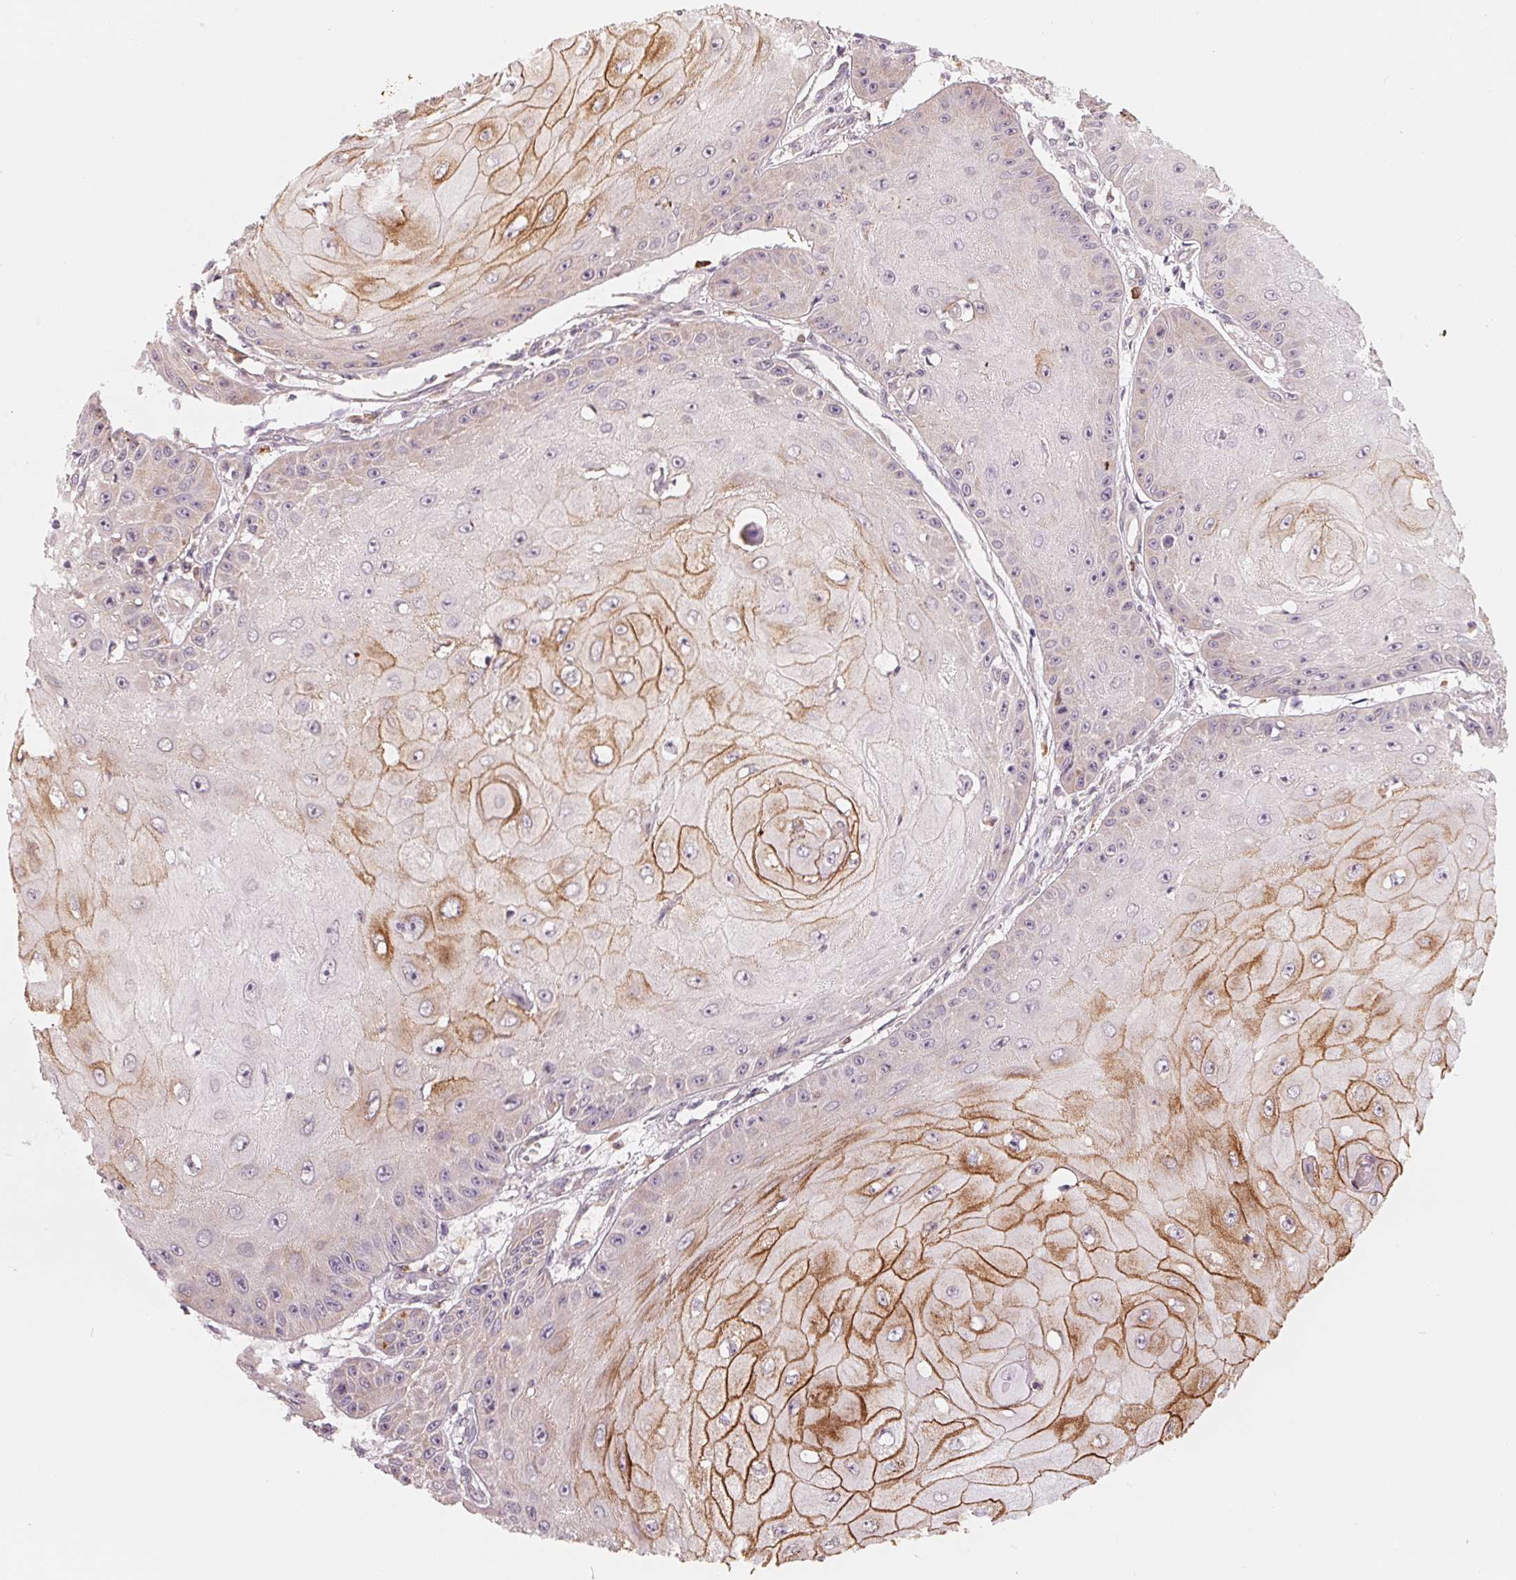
{"staining": {"intensity": "moderate", "quantity": "<25%", "location": "cytoplasmic/membranous"}, "tissue": "skin cancer", "cell_type": "Tumor cells", "image_type": "cancer", "snomed": [{"axis": "morphology", "description": "Squamous cell carcinoma, NOS"}, {"axis": "topography", "description": "Skin"}], "caption": "IHC (DAB) staining of skin cancer (squamous cell carcinoma) demonstrates moderate cytoplasmic/membranous protein expression in about <25% of tumor cells. (DAB = brown stain, brightfield microscopy at high magnification).", "gene": "GIGYF2", "patient": {"sex": "male", "age": 70}}